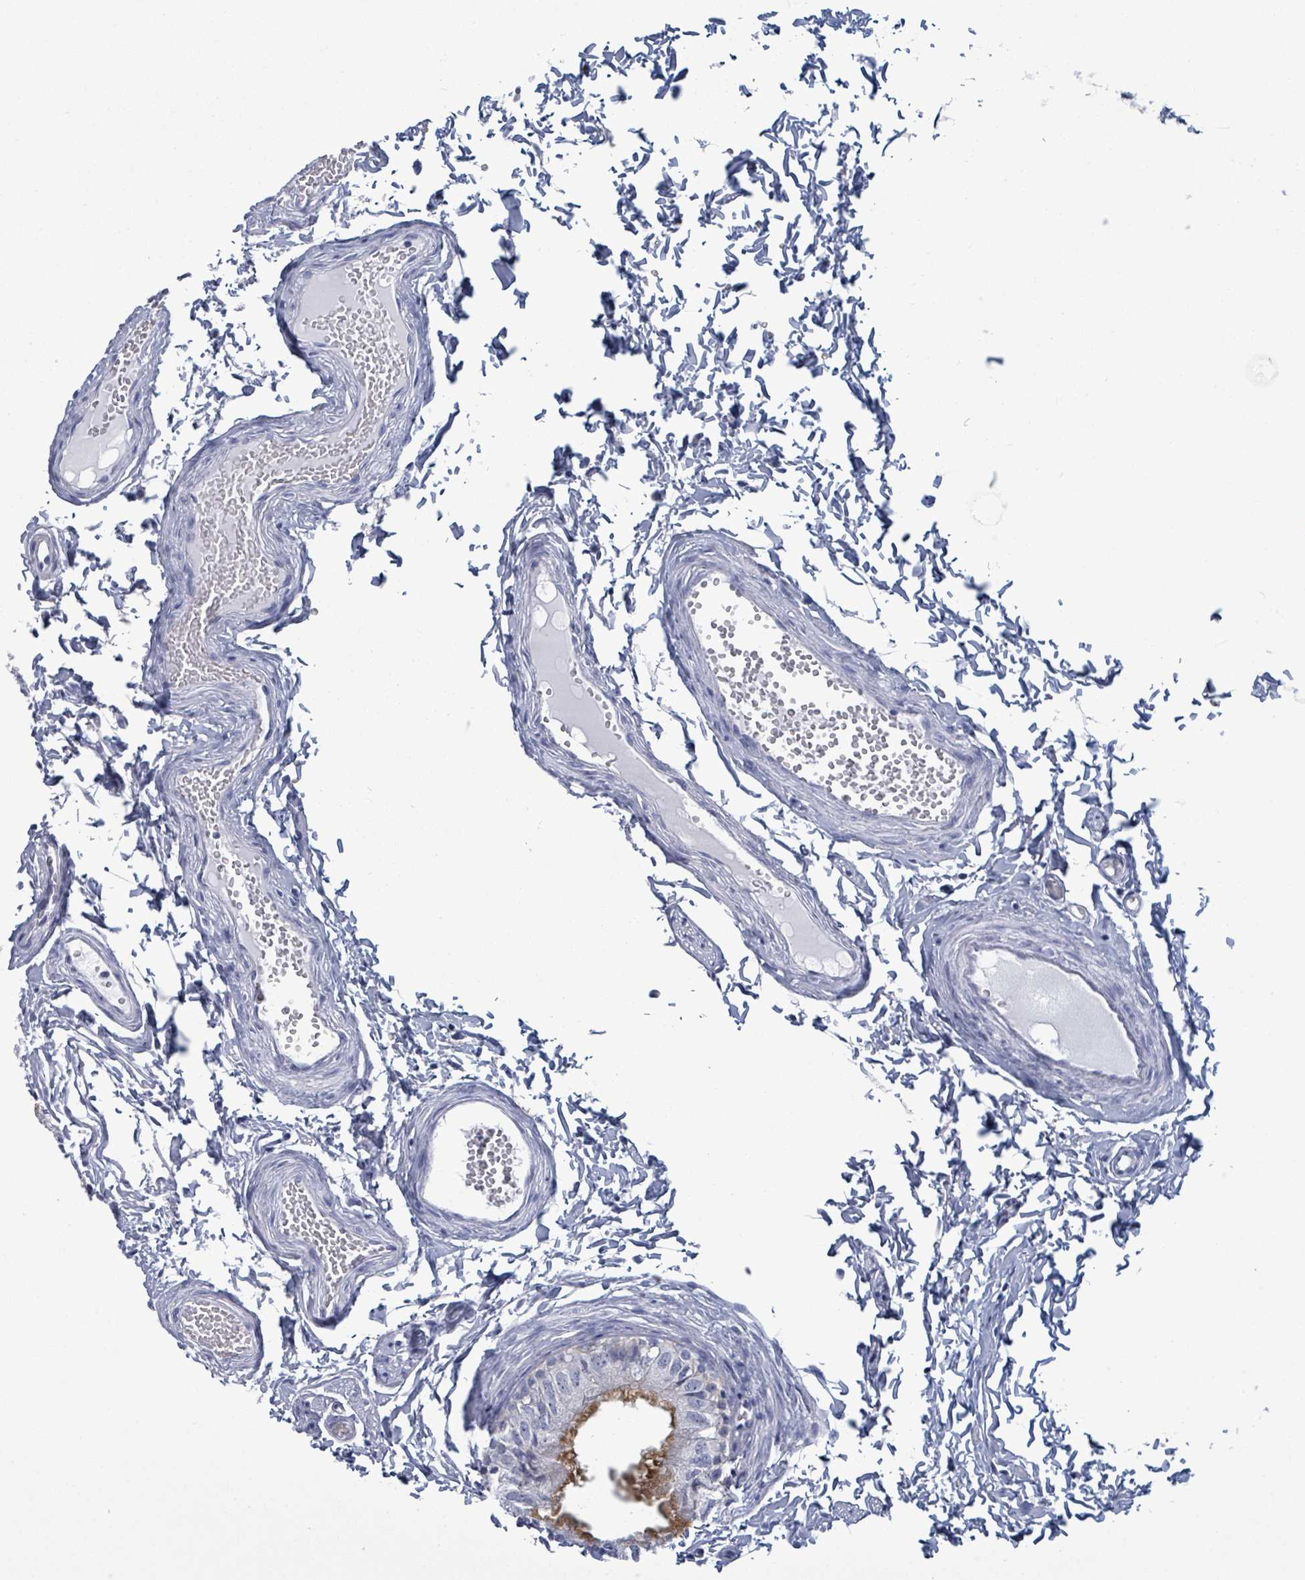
{"staining": {"intensity": "strong", "quantity": "25%-75%", "location": "cytoplasmic/membranous"}, "tissue": "epididymis", "cell_type": "Glandular cells", "image_type": "normal", "snomed": [{"axis": "morphology", "description": "Normal tissue, NOS"}, {"axis": "topography", "description": "Epididymis"}], "caption": "A brown stain highlights strong cytoplasmic/membranous positivity of a protein in glandular cells of normal epididymis. Nuclei are stained in blue.", "gene": "BSG", "patient": {"sex": "male", "age": 37}}